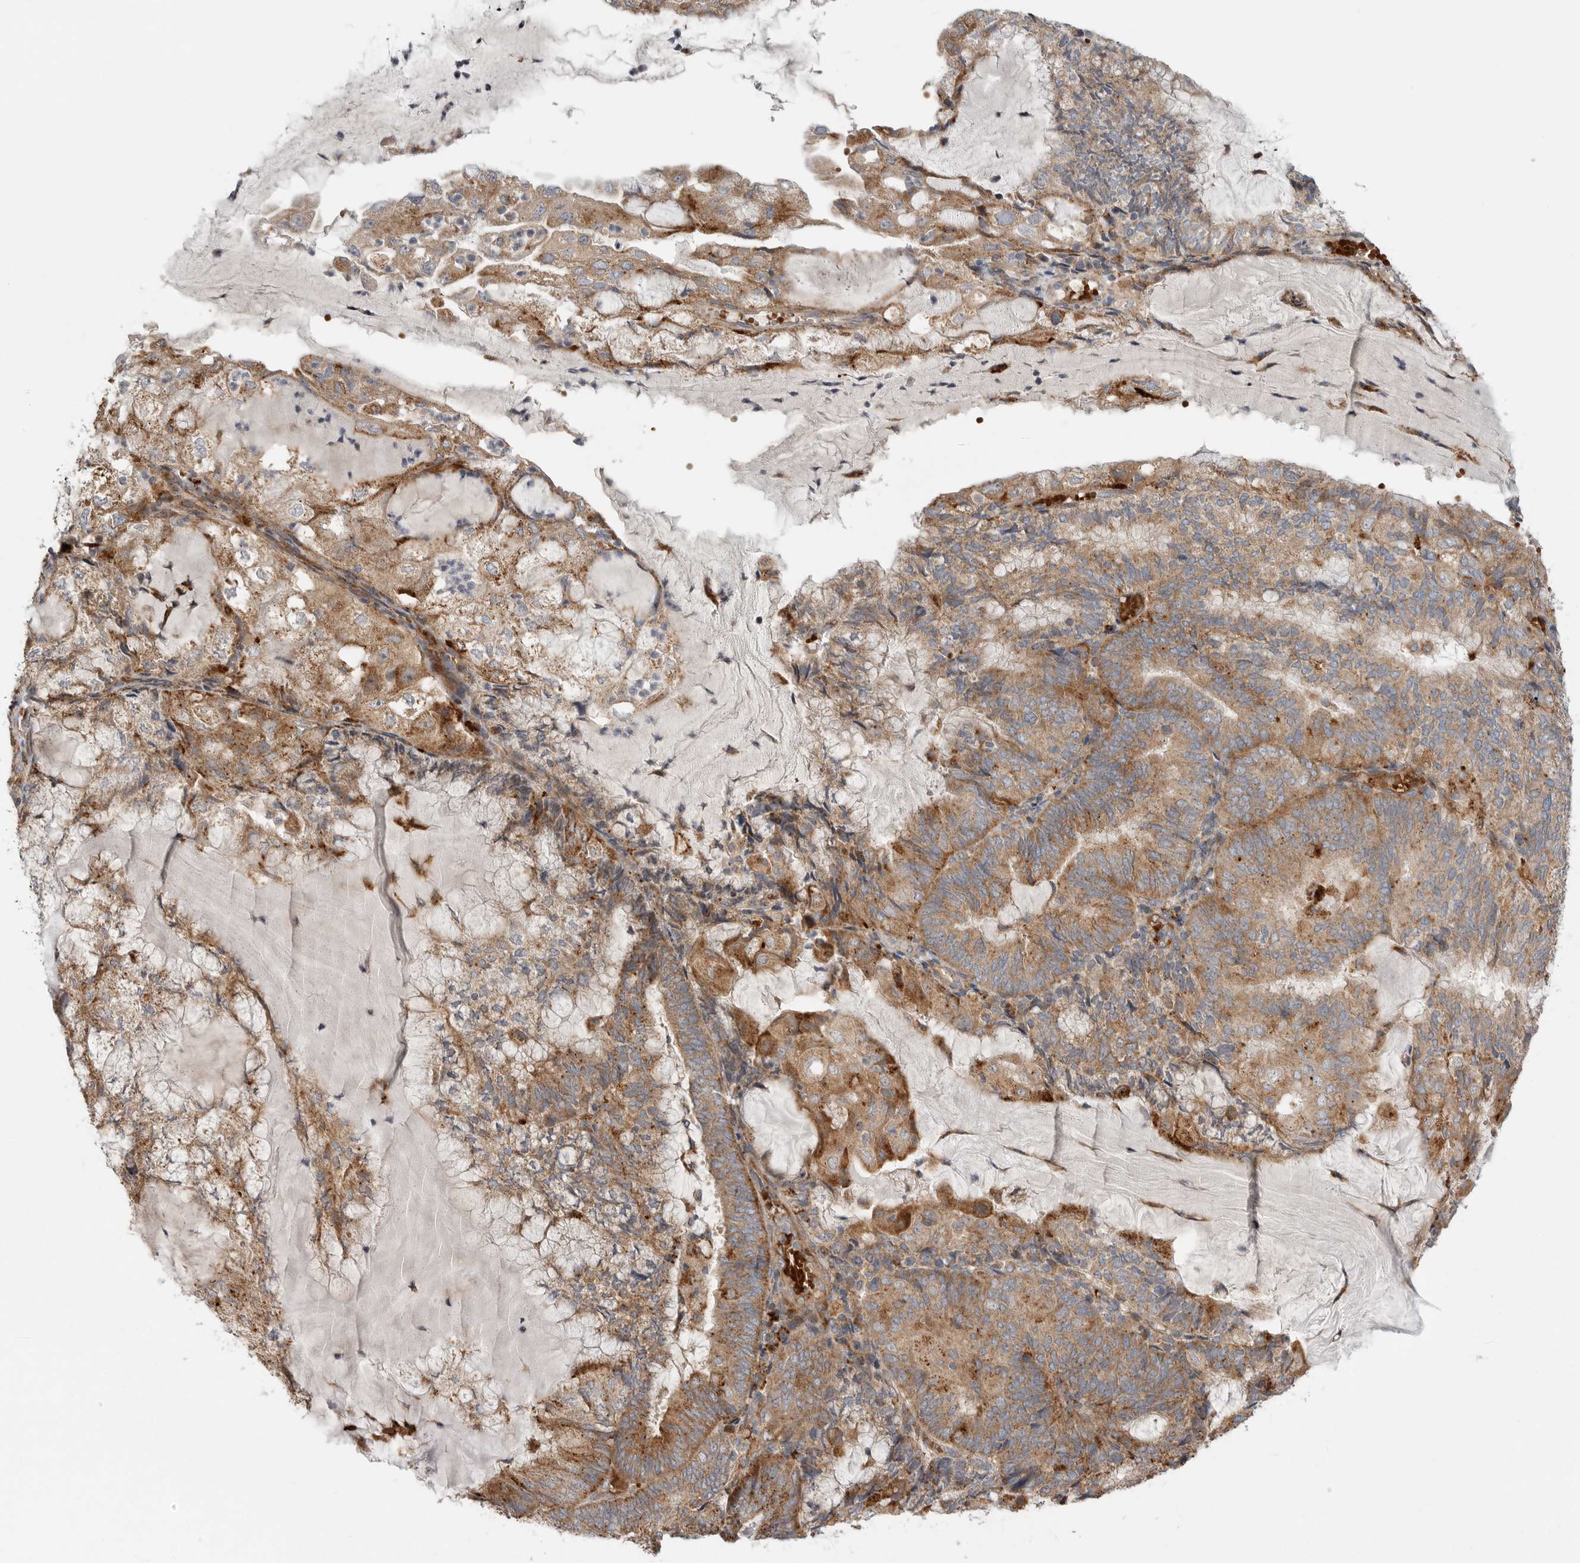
{"staining": {"intensity": "moderate", "quantity": ">75%", "location": "cytoplasmic/membranous"}, "tissue": "endometrial cancer", "cell_type": "Tumor cells", "image_type": "cancer", "snomed": [{"axis": "morphology", "description": "Adenocarcinoma, NOS"}, {"axis": "topography", "description": "Endometrium"}], "caption": "The micrograph displays staining of endometrial cancer (adenocarcinoma), revealing moderate cytoplasmic/membranous protein positivity (brown color) within tumor cells. (IHC, brightfield microscopy, high magnification).", "gene": "GALNS", "patient": {"sex": "female", "age": 81}}